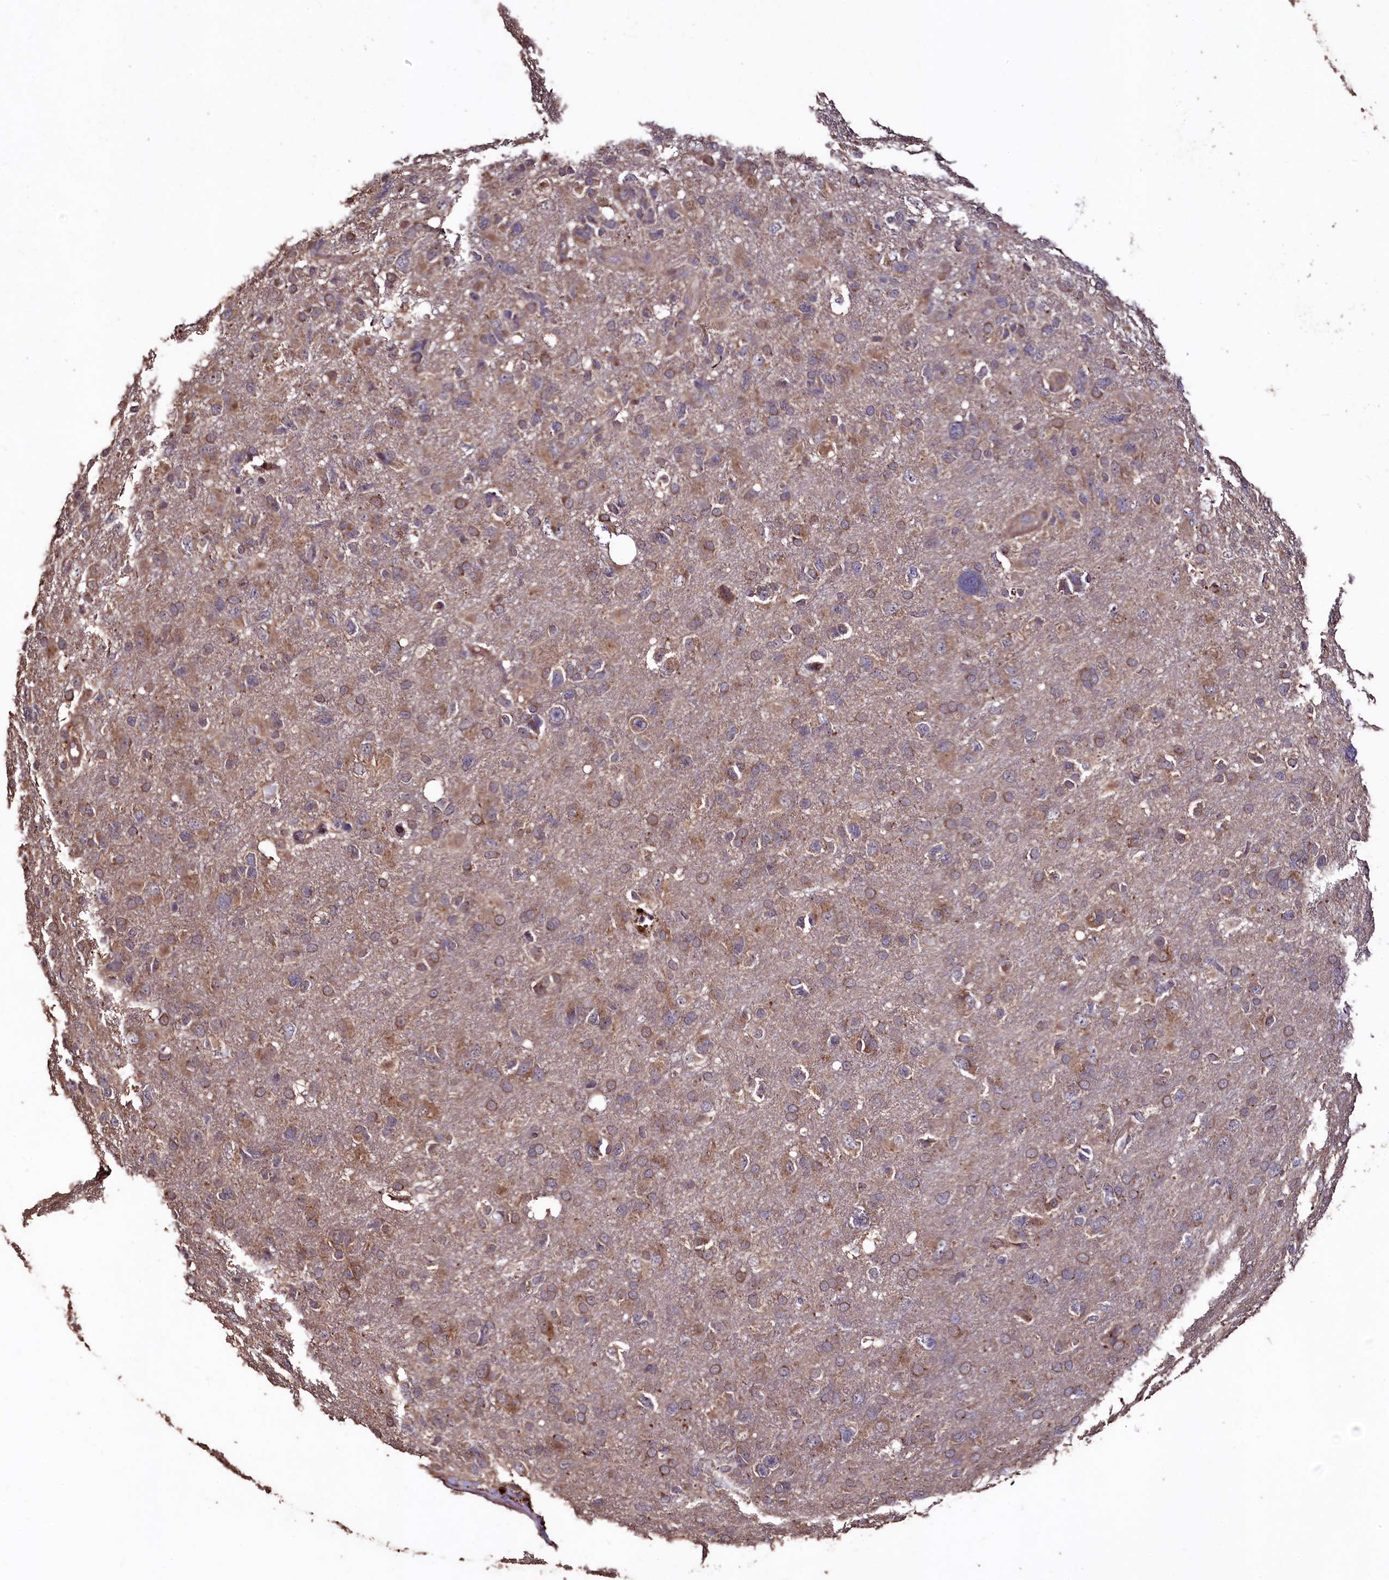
{"staining": {"intensity": "moderate", "quantity": ">75%", "location": "cytoplasmic/membranous"}, "tissue": "glioma", "cell_type": "Tumor cells", "image_type": "cancer", "snomed": [{"axis": "morphology", "description": "Glioma, malignant, High grade"}, {"axis": "topography", "description": "Brain"}], "caption": "IHC of human high-grade glioma (malignant) demonstrates medium levels of moderate cytoplasmic/membranous positivity in about >75% of tumor cells.", "gene": "TMEM98", "patient": {"sex": "male", "age": 61}}